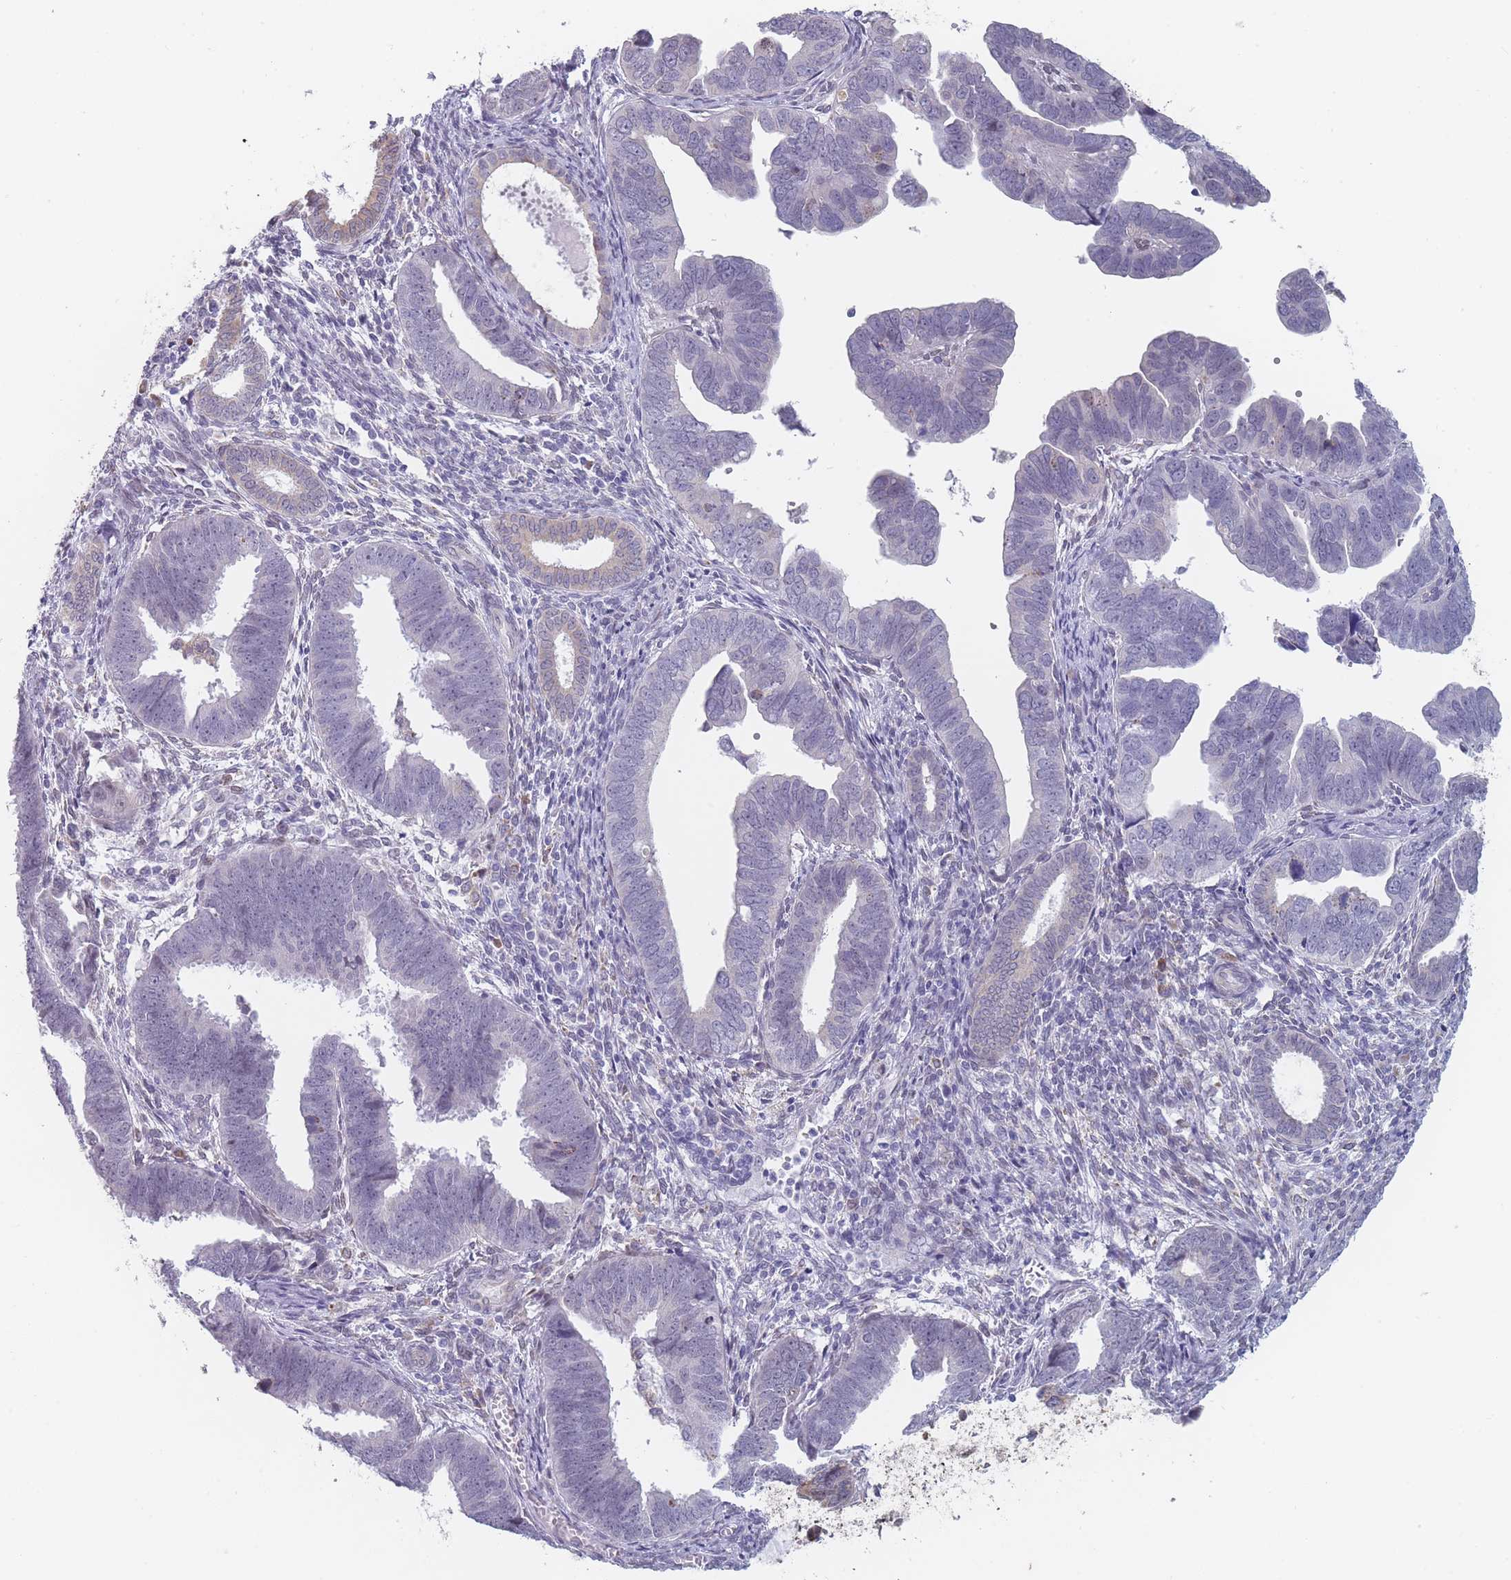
{"staining": {"intensity": "negative", "quantity": "none", "location": "none"}, "tissue": "endometrial cancer", "cell_type": "Tumor cells", "image_type": "cancer", "snomed": [{"axis": "morphology", "description": "Adenocarcinoma, NOS"}, {"axis": "topography", "description": "Endometrium"}], "caption": "Tumor cells show no significant protein positivity in endometrial cancer (adenocarcinoma).", "gene": "TMED10", "patient": {"sex": "female", "age": 75}}